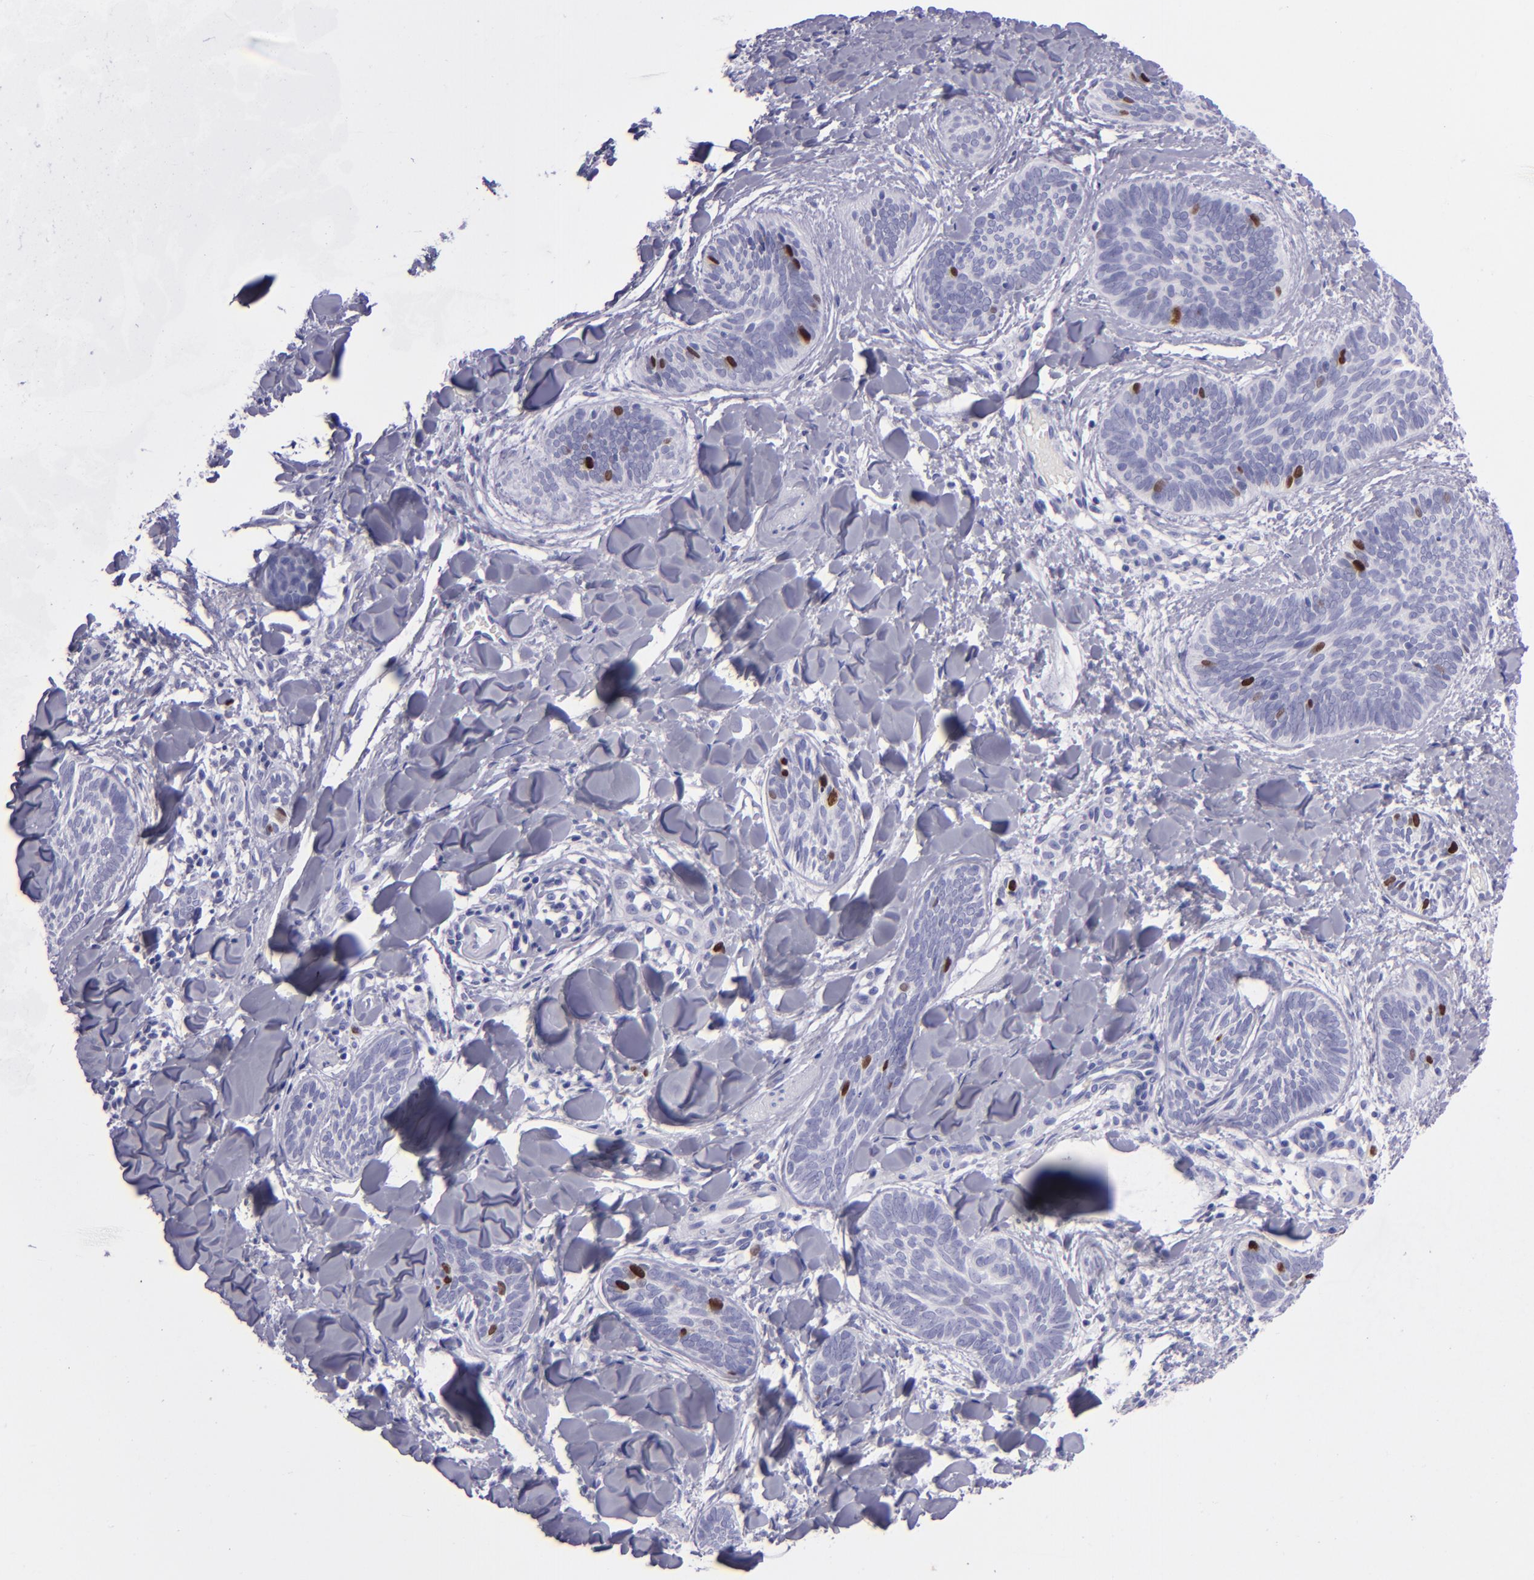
{"staining": {"intensity": "strong", "quantity": "<25%", "location": "nuclear"}, "tissue": "skin cancer", "cell_type": "Tumor cells", "image_type": "cancer", "snomed": [{"axis": "morphology", "description": "Basal cell carcinoma"}, {"axis": "topography", "description": "Skin"}], "caption": "Immunohistochemistry staining of skin cancer, which demonstrates medium levels of strong nuclear staining in about <25% of tumor cells indicating strong nuclear protein expression. The staining was performed using DAB (3,3'-diaminobenzidine) (brown) for protein detection and nuclei were counterstained in hematoxylin (blue).", "gene": "TOP2A", "patient": {"sex": "female", "age": 81}}